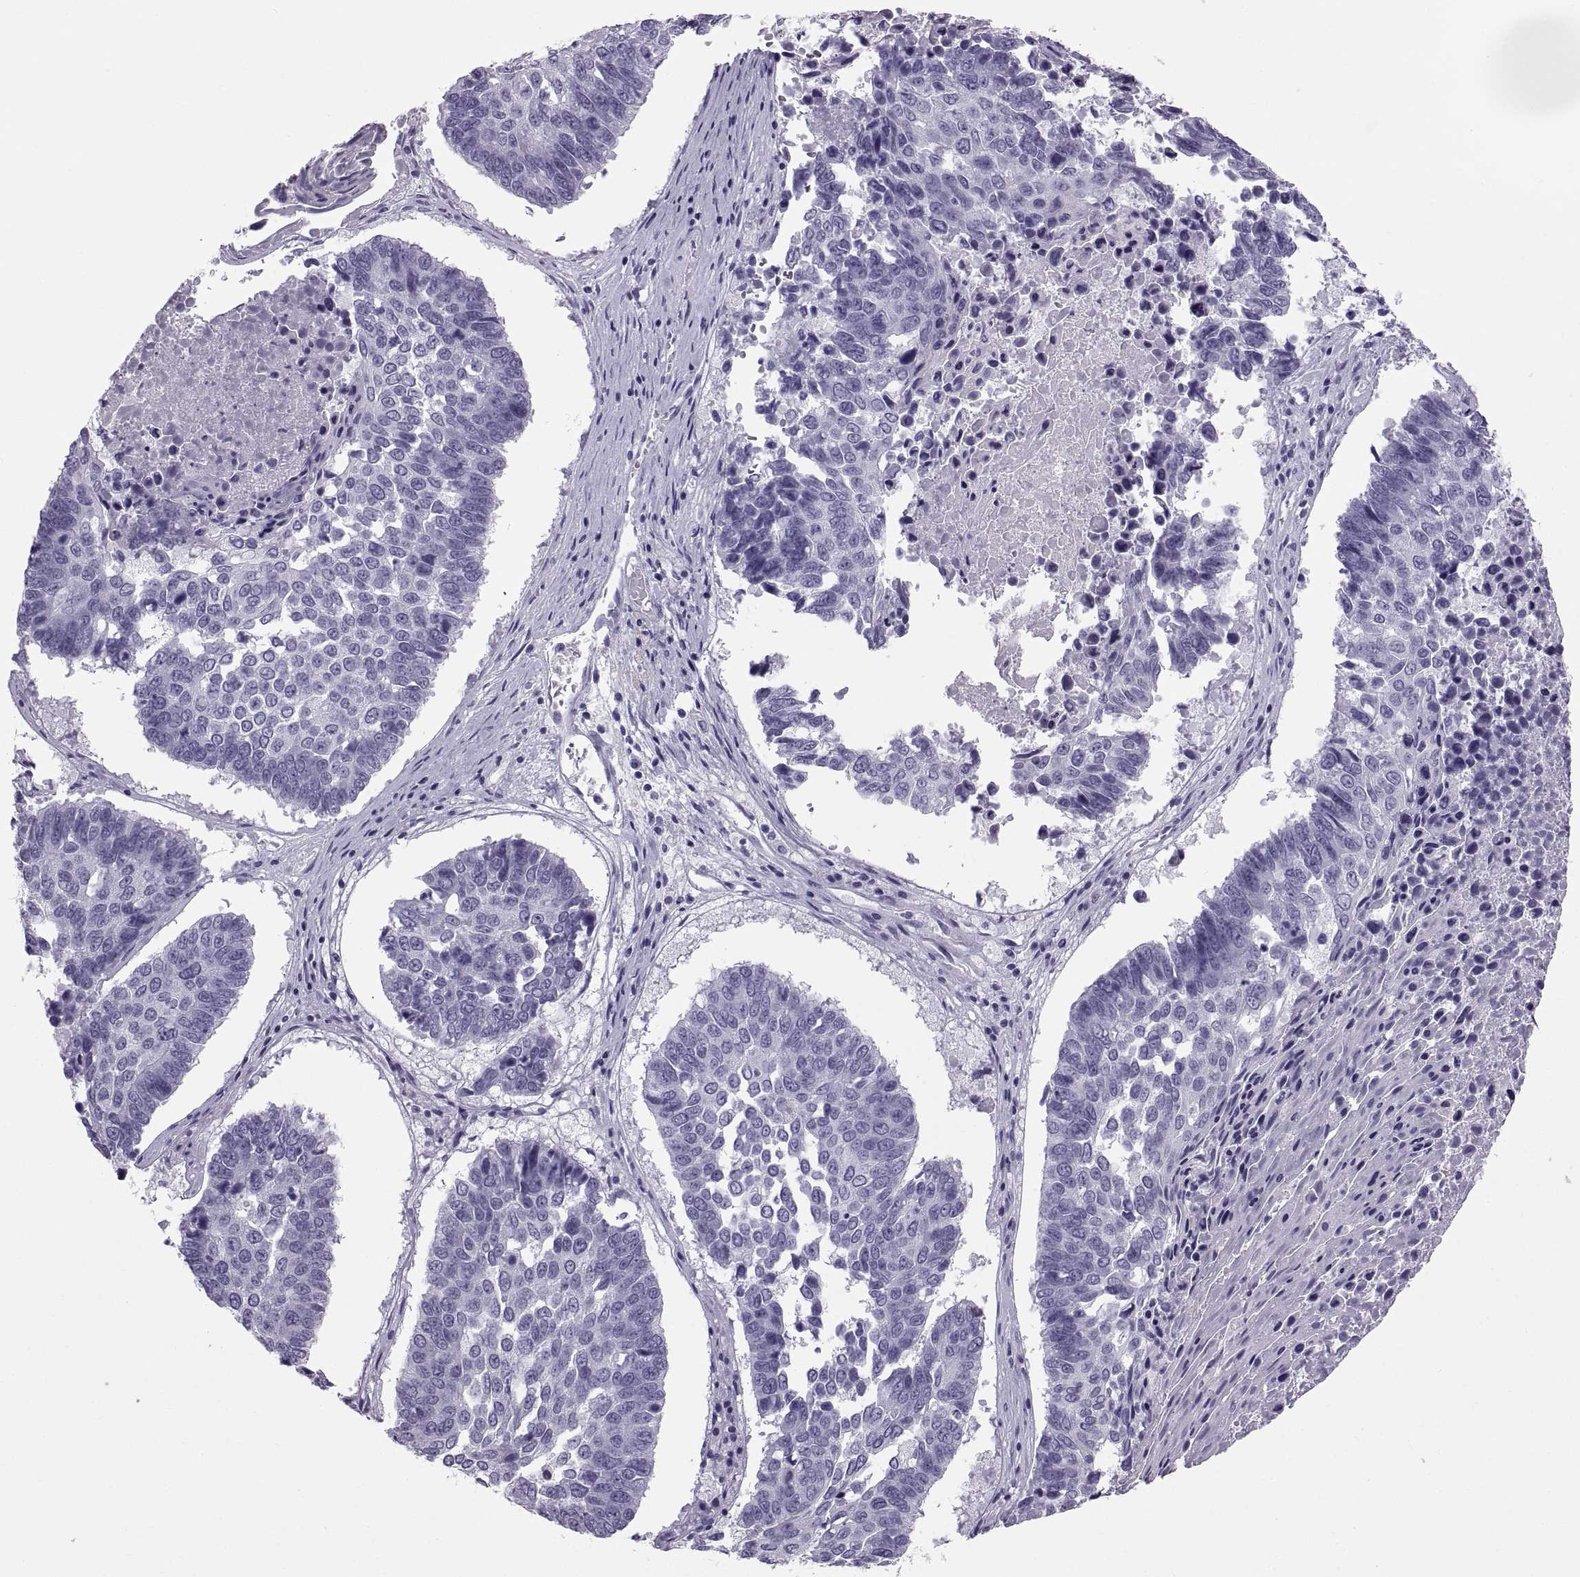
{"staining": {"intensity": "negative", "quantity": "none", "location": "none"}, "tissue": "lung cancer", "cell_type": "Tumor cells", "image_type": "cancer", "snomed": [{"axis": "morphology", "description": "Squamous cell carcinoma, NOS"}, {"axis": "topography", "description": "Lung"}], "caption": "High power microscopy image of an immunohistochemistry micrograph of lung squamous cell carcinoma, revealing no significant staining in tumor cells.", "gene": "CT47A10", "patient": {"sex": "male", "age": 73}}